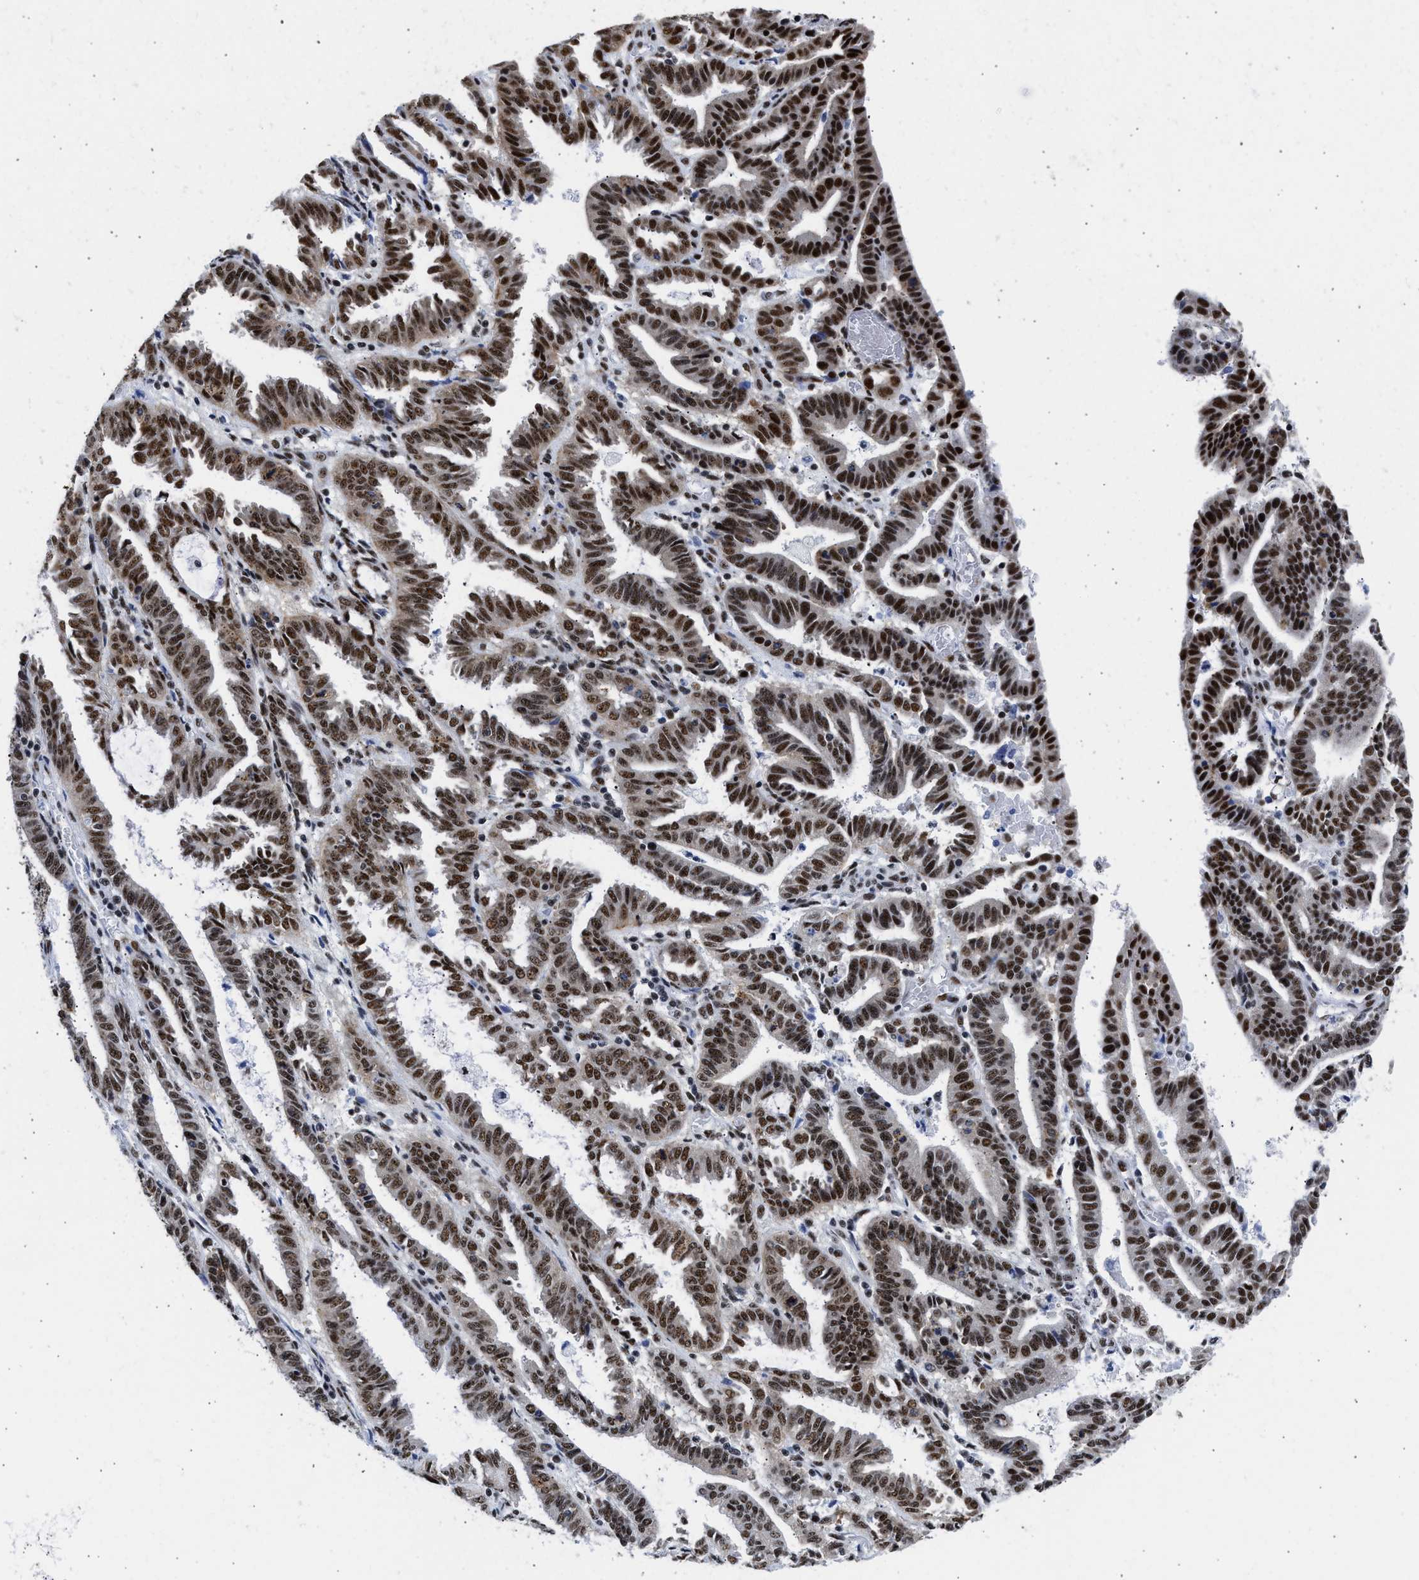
{"staining": {"intensity": "strong", "quantity": ">75%", "location": "nuclear"}, "tissue": "endometrial cancer", "cell_type": "Tumor cells", "image_type": "cancer", "snomed": [{"axis": "morphology", "description": "Adenocarcinoma, NOS"}, {"axis": "topography", "description": "Uterus"}], "caption": "Strong nuclear staining is seen in approximately >75% of tumor cells in endometrial adenocarcinoma. Nuclei are stained in blue.", "gene": "RBM8A", "patient": {"sex": "female", "age": 83}}